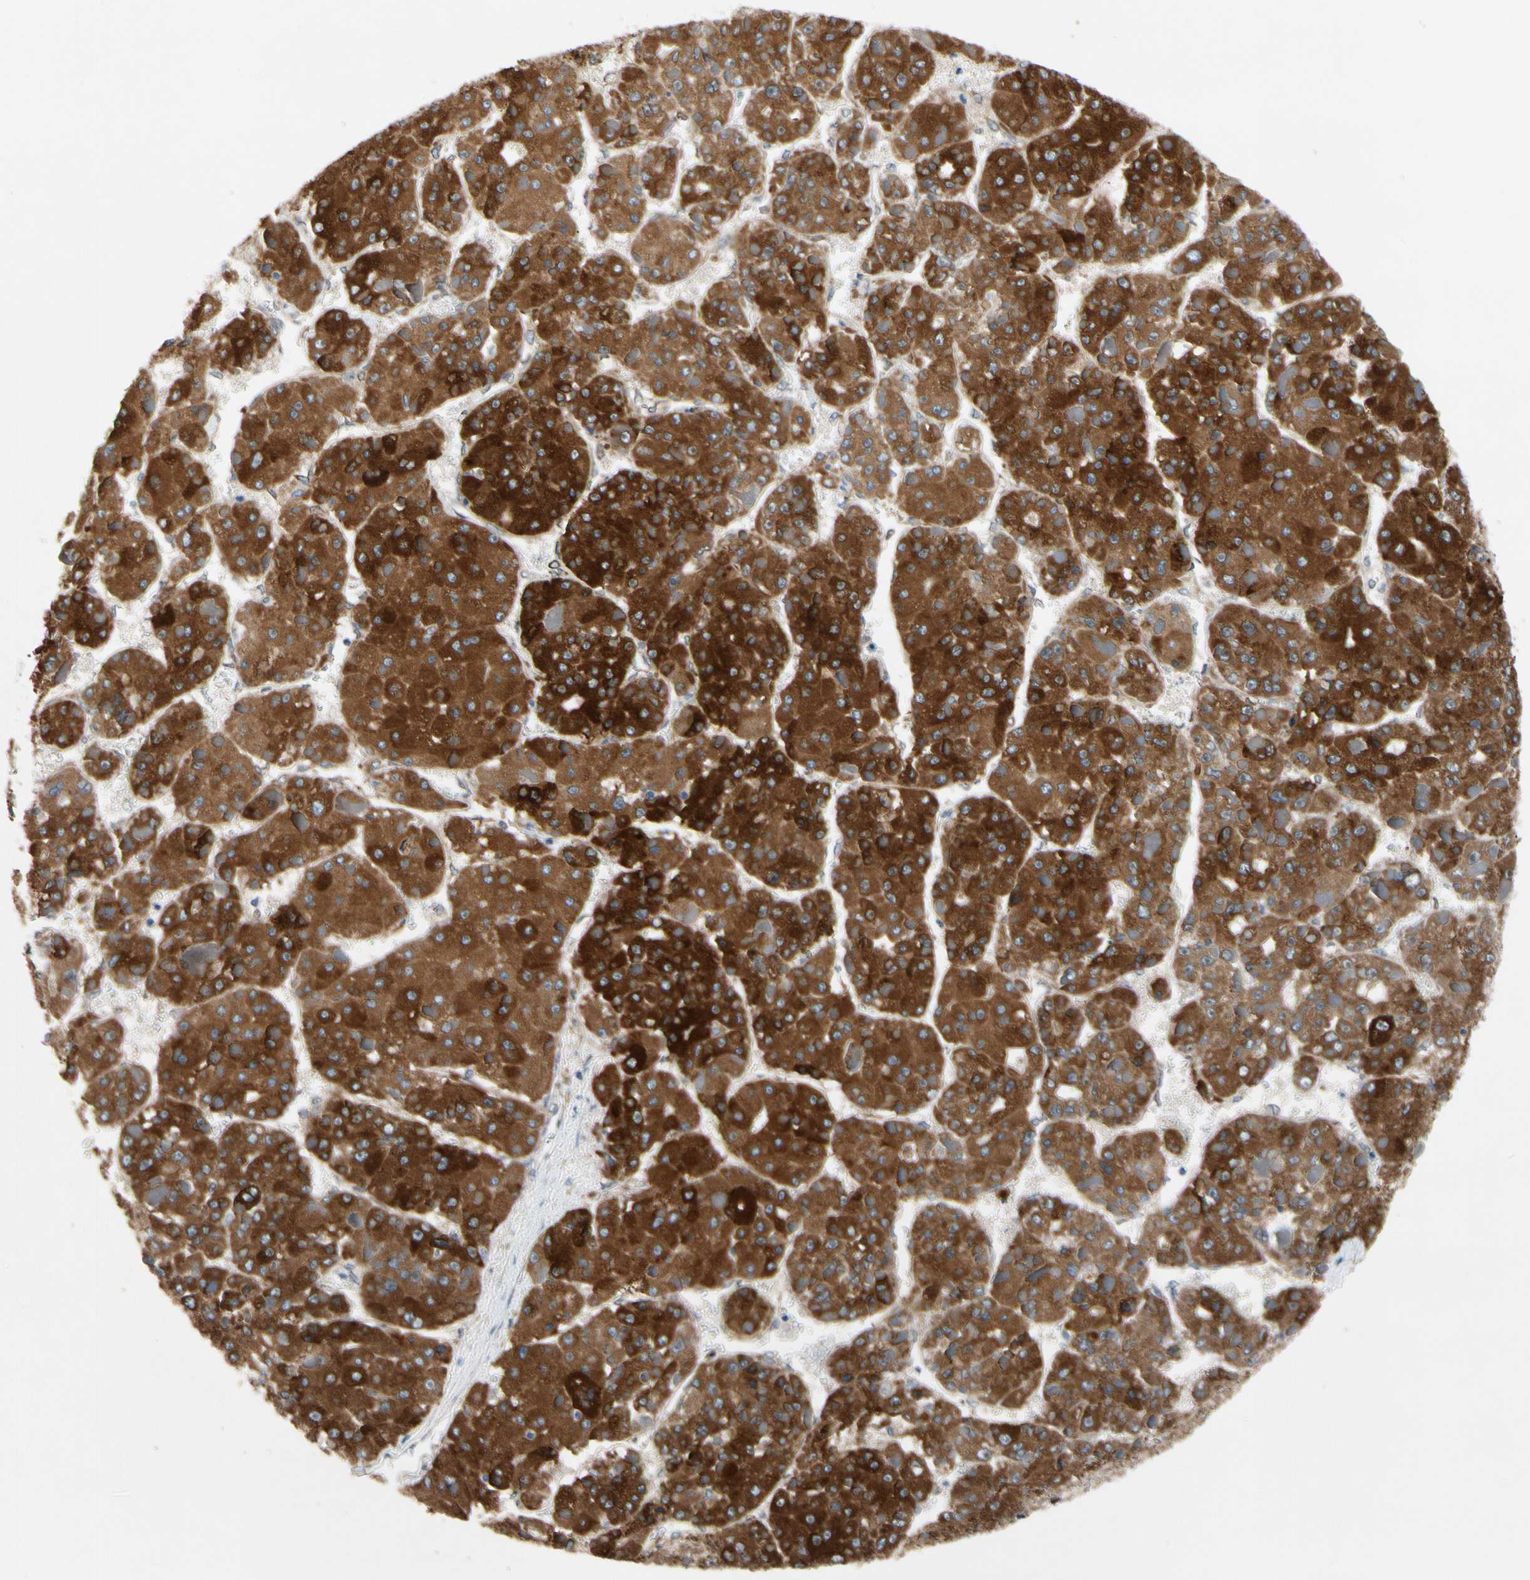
{"staining": {"intensity": "strong", "quantity": ">75%", "location": "cytoplasmic/membranous"}, "tissue": "liver cancer", "cell_type": "Tumor cells", "image_type": "cancer", "snomed": [{"axis": "morphology", "description": "Carcinoma, Hepatocellular, NOS"}, {"axis": "topography", "description": "Liver"}], "caption": "Immunohistochemical staining of human liver cancer (hepatocellular carcinoma) exhibits high levels of strong cytoplasmic/membranous protein expression in about >75% of tumor cells.", "gene": "PRXL2A", "patient": {"sex": "female", "age": 73}}